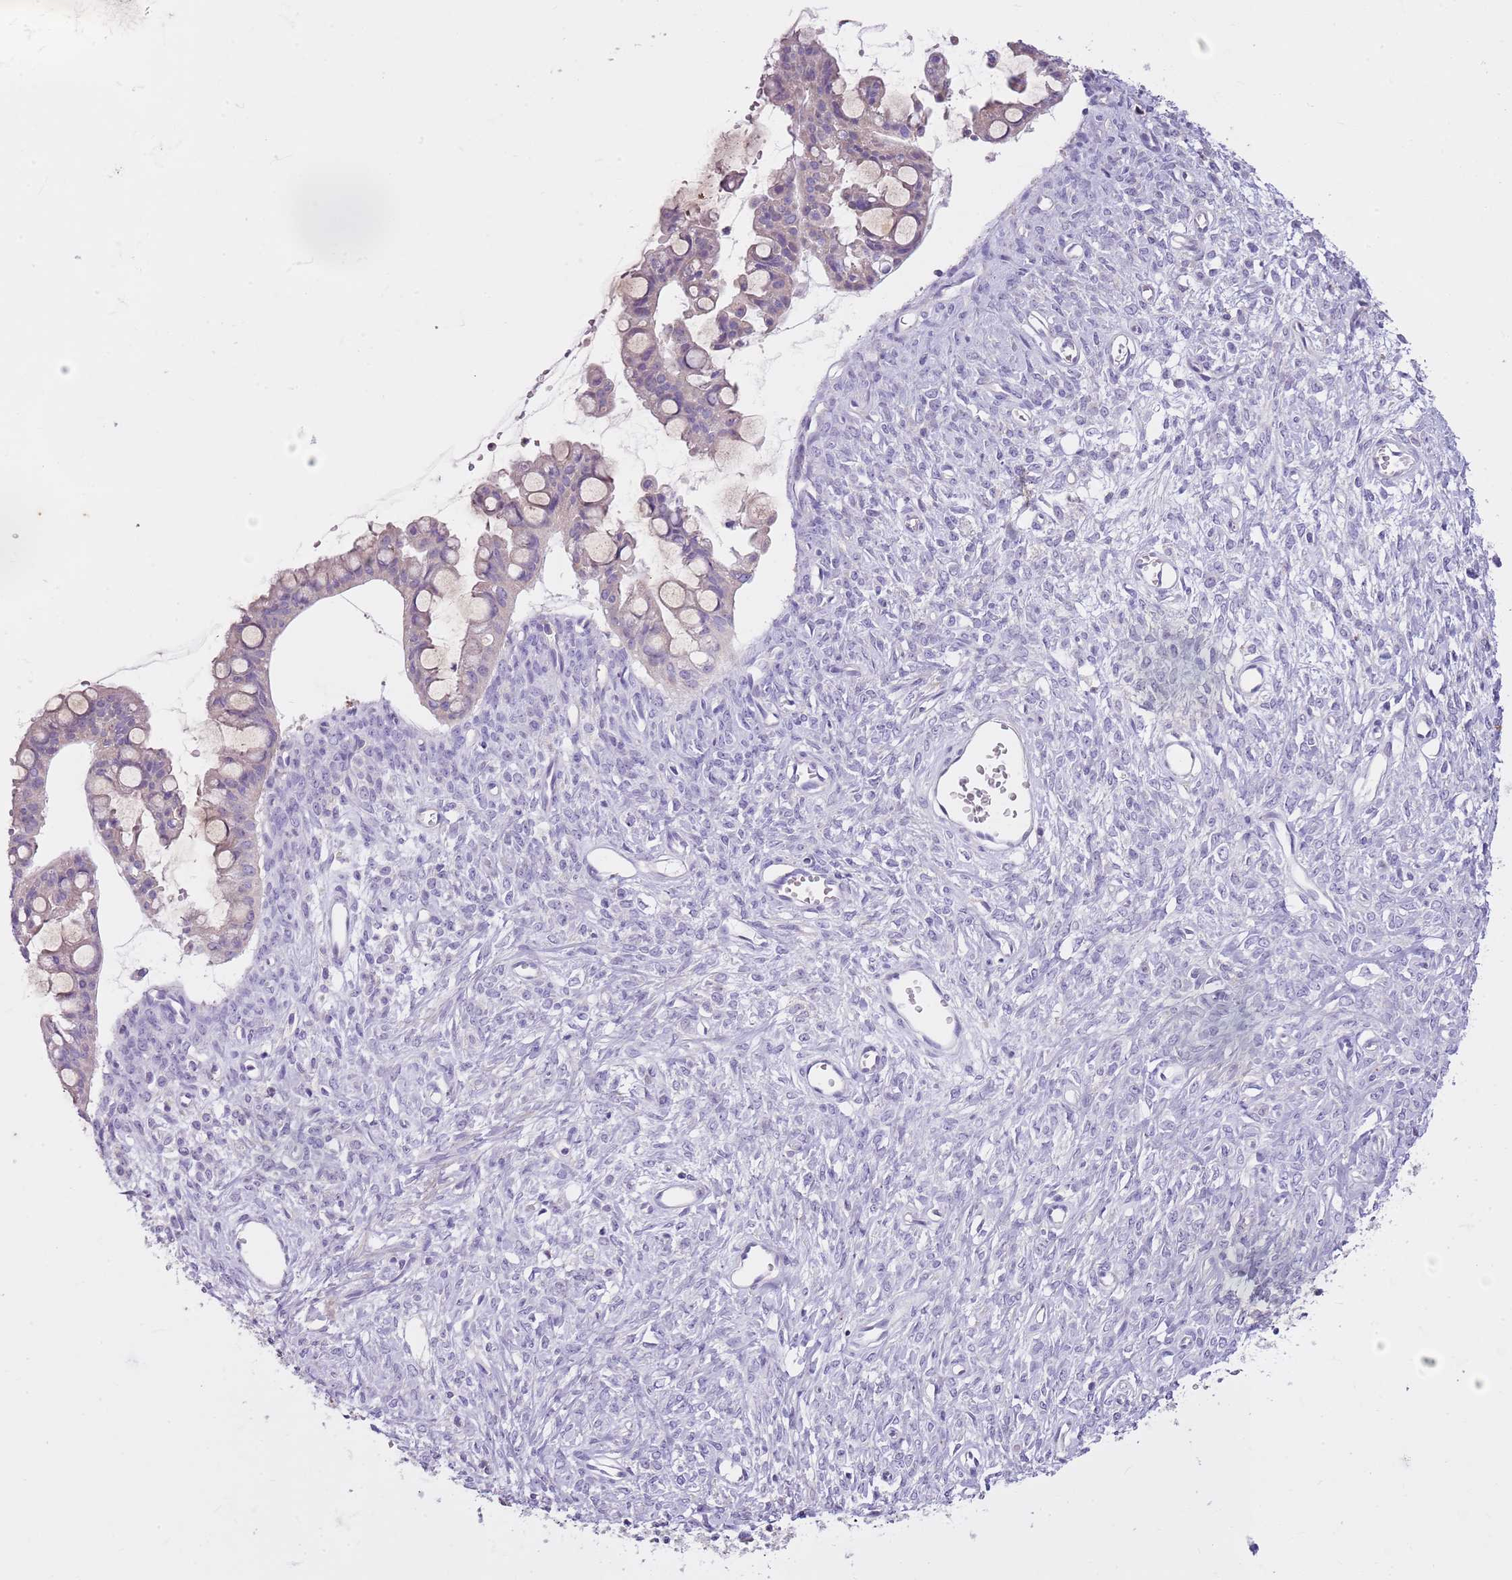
{"staining": {"intensity": "negative", "quantity": "none", "location": "none"}, "tissue": "ovarian cancer", "cell_type": "Tumor cells", "image_type": "cancer", "snomed": [{"axis": "morphology", "description": "Cystadenocarcinoma, mucinous, NOS"}, {"axis": "topography", "description": "Ovary"}], "caption": "Immunohistochemistry (IHC) photomicrograph of ovarian cancer (mucinous cystadenocarcinoma) stained for a protein (brown), which exhibits no positivity in tumor cells.", "gene": "CNPPD1", "patient": {"sex": "female", "age": 73}}